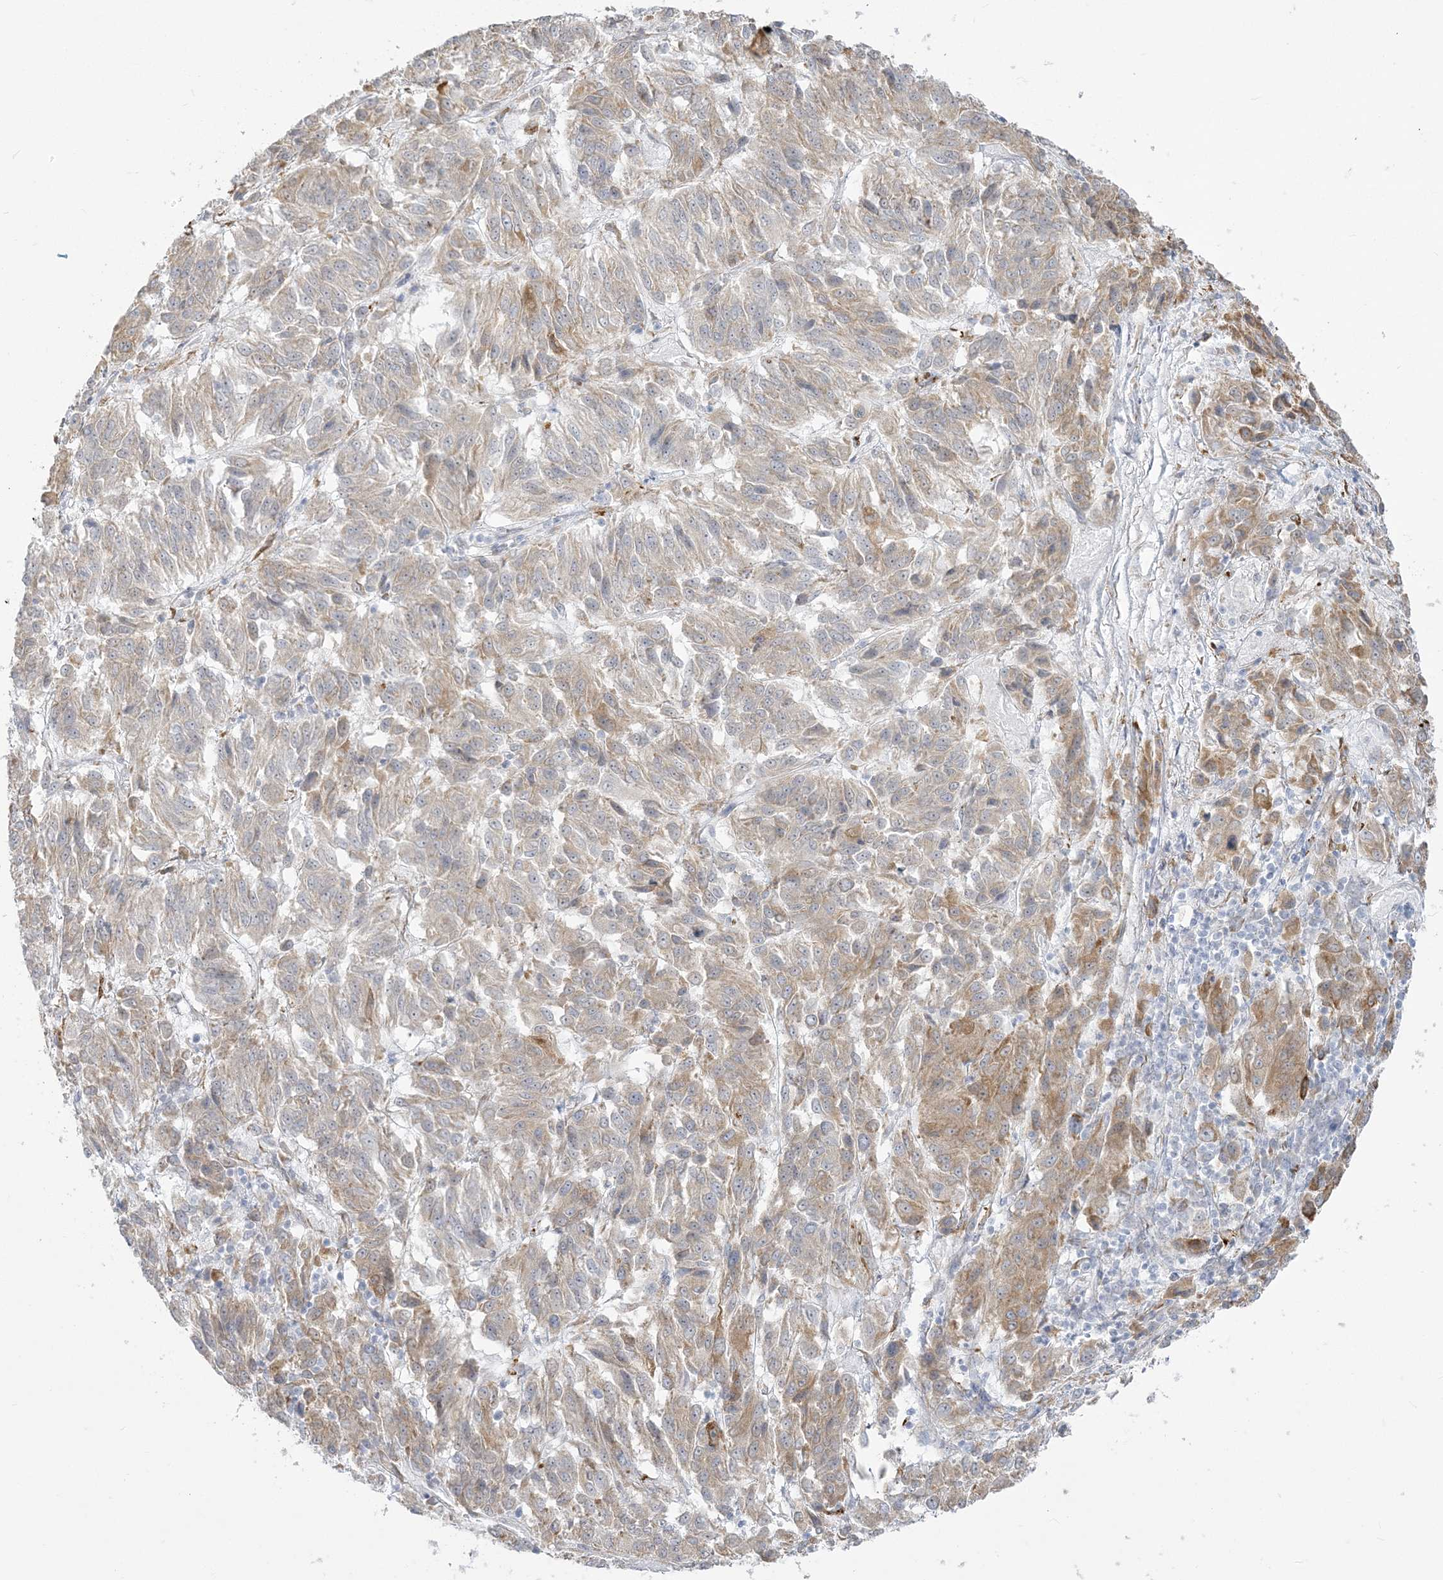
{"staining": {"intensity": "moderate", "quantity": "<25%", "location": "cytoplasmic/membranous"}, "tissue": "melanoma", "cell_type": "Tumor cells", "image_type": "cancer", "snomed": [{"axis": "morphology", "description": "Malignant melanoma, Metastatic site"}, {"axis": "topography", "description": "Lung"}], "caption": "The photomicrograph demonstrates staining of melanoma, revealing moderate cytoplasmic/membranous protein expression (brown color) within tumor cells.", "gene": "ZC3H6", "patient": {"sex": "male", "age": 64}}